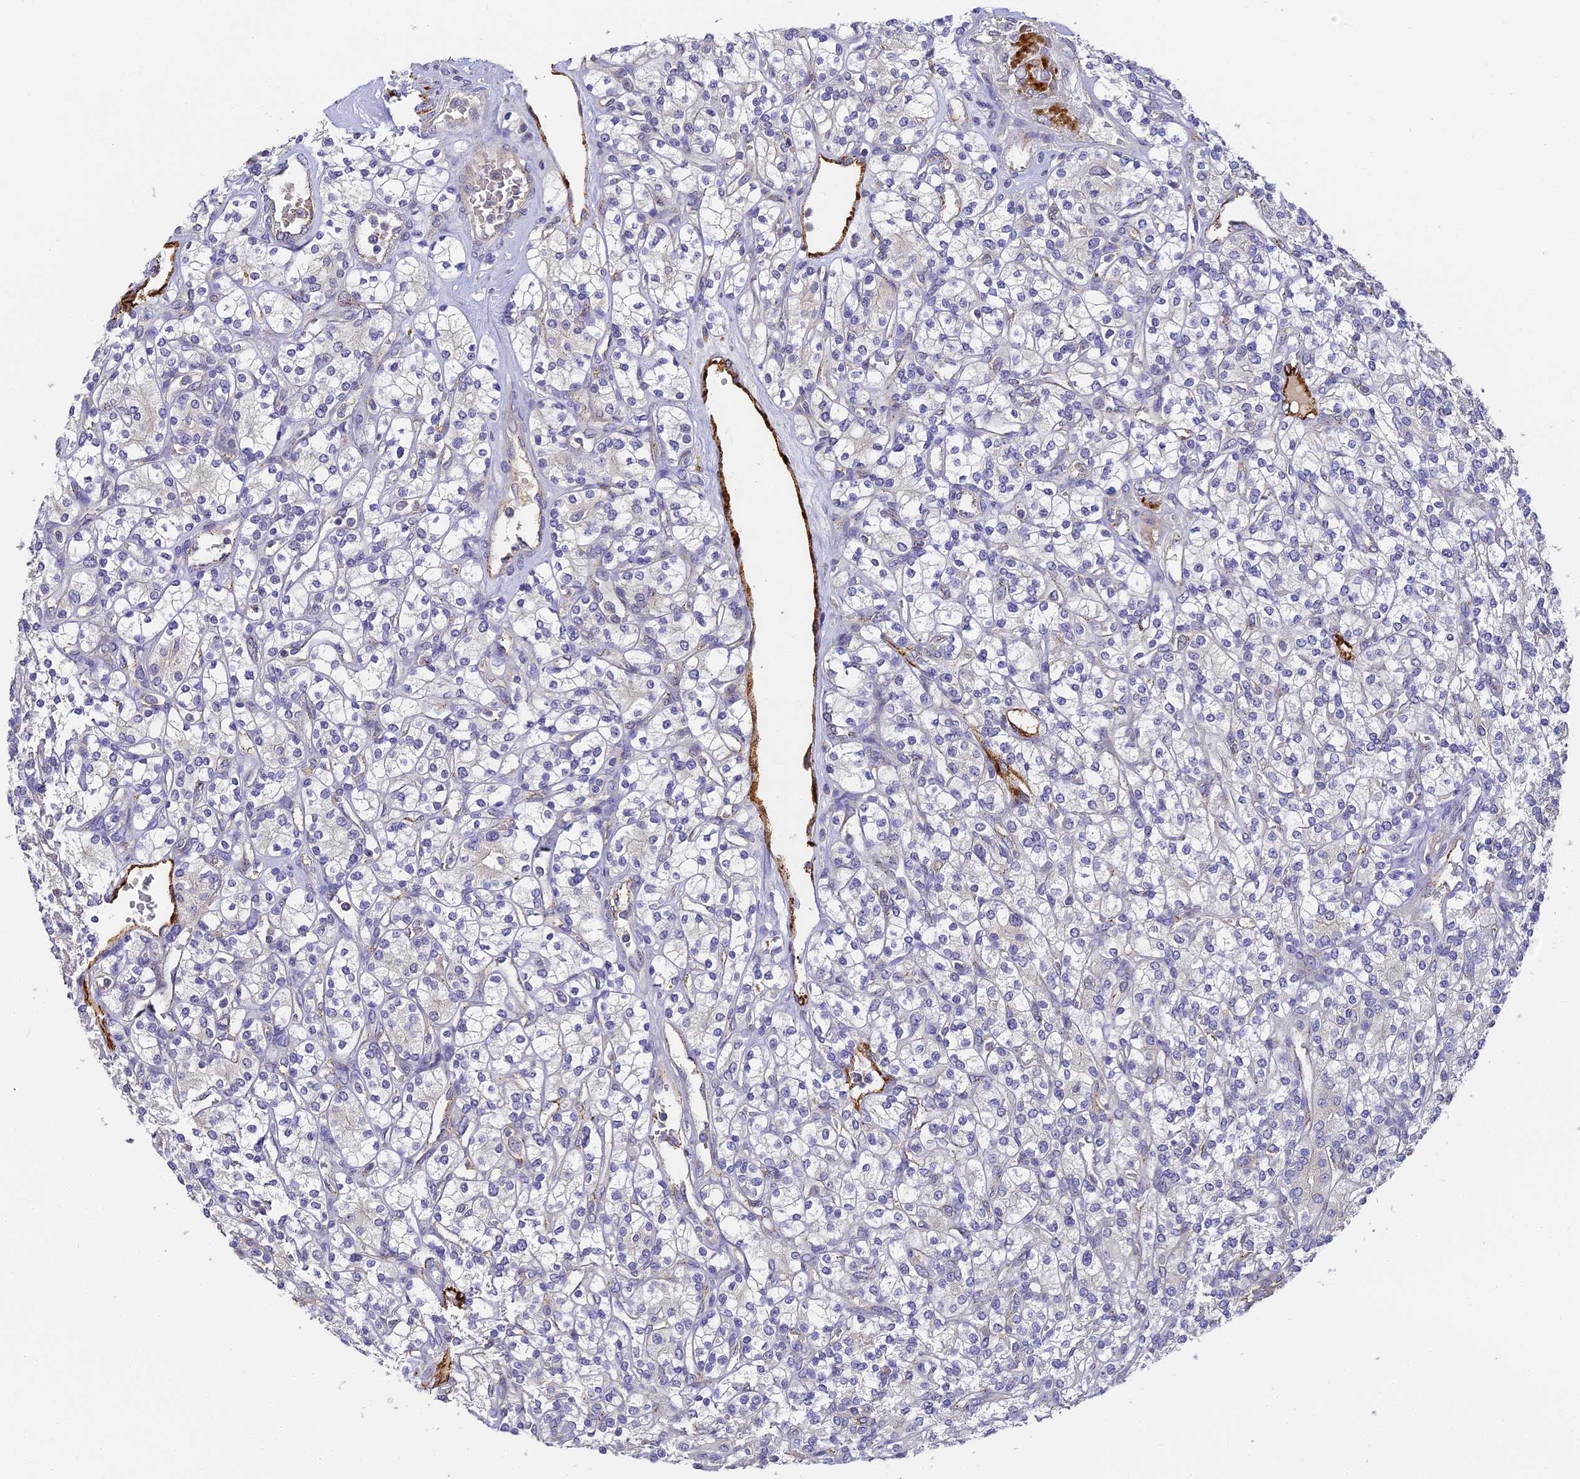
{"staining": {"intensity": "negative", "quantity": "none", "location": "none"}, "tissue": "renal cancer", "cell_type": "Tumor cells", "image_type": "cancer", "snomed": [{"axis": "morphology", "description": "Adenocarcinoma, NOS"}, {"axis": "topography", "description": "Kidney"}], "caption": "Adenocarcinoma (renal) stained for a protein using immunohistochemistry (IHC) demonstrates no positivity tumor cells.", "gene": "DNAAF10", "patient": {"sex": "male", "age": 77}}